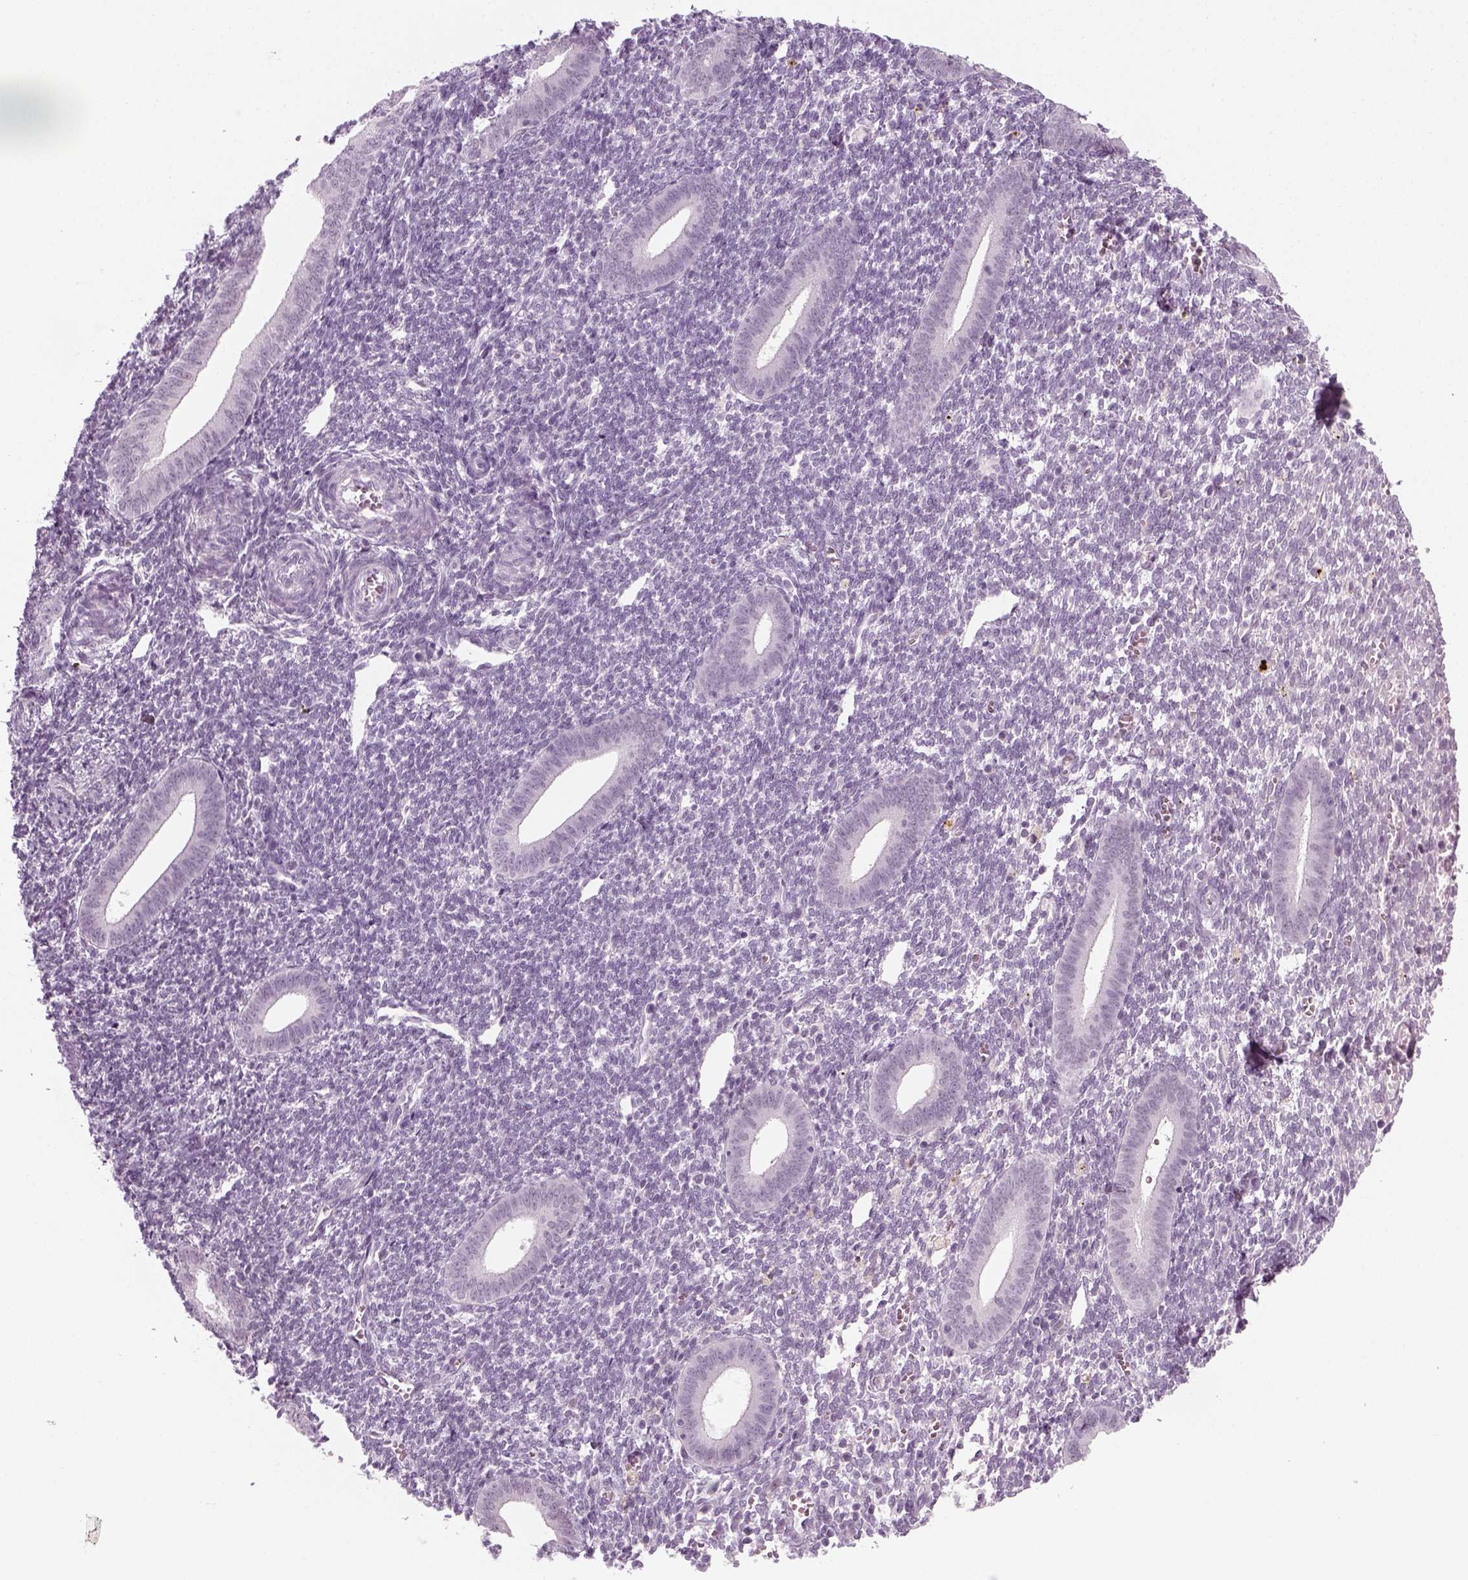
{"staining": {"intensity": "negative", "quantity": "none", "location": "none"}, "tissue": "endometrium", "cell_type": "Cells in endometrial stroma", "image_type": "normal", "snomed": [{"axis": "morphology", "description": "Normal tissue, NOS"}, {"axis": "topography", "description": "Endometrium"}], "caption": "A histopathology image of endometrium stained for a protein reveals no brown staining in cells in endometrial stroma. Brightfield microscopy of IHC stained with DAB (3,3'-diaminobenzidine) (brown) and hematoxylin (blue), captured at high magnification.", "gene": "KRT75", "patient": {"sex": "female", "age": 25}}